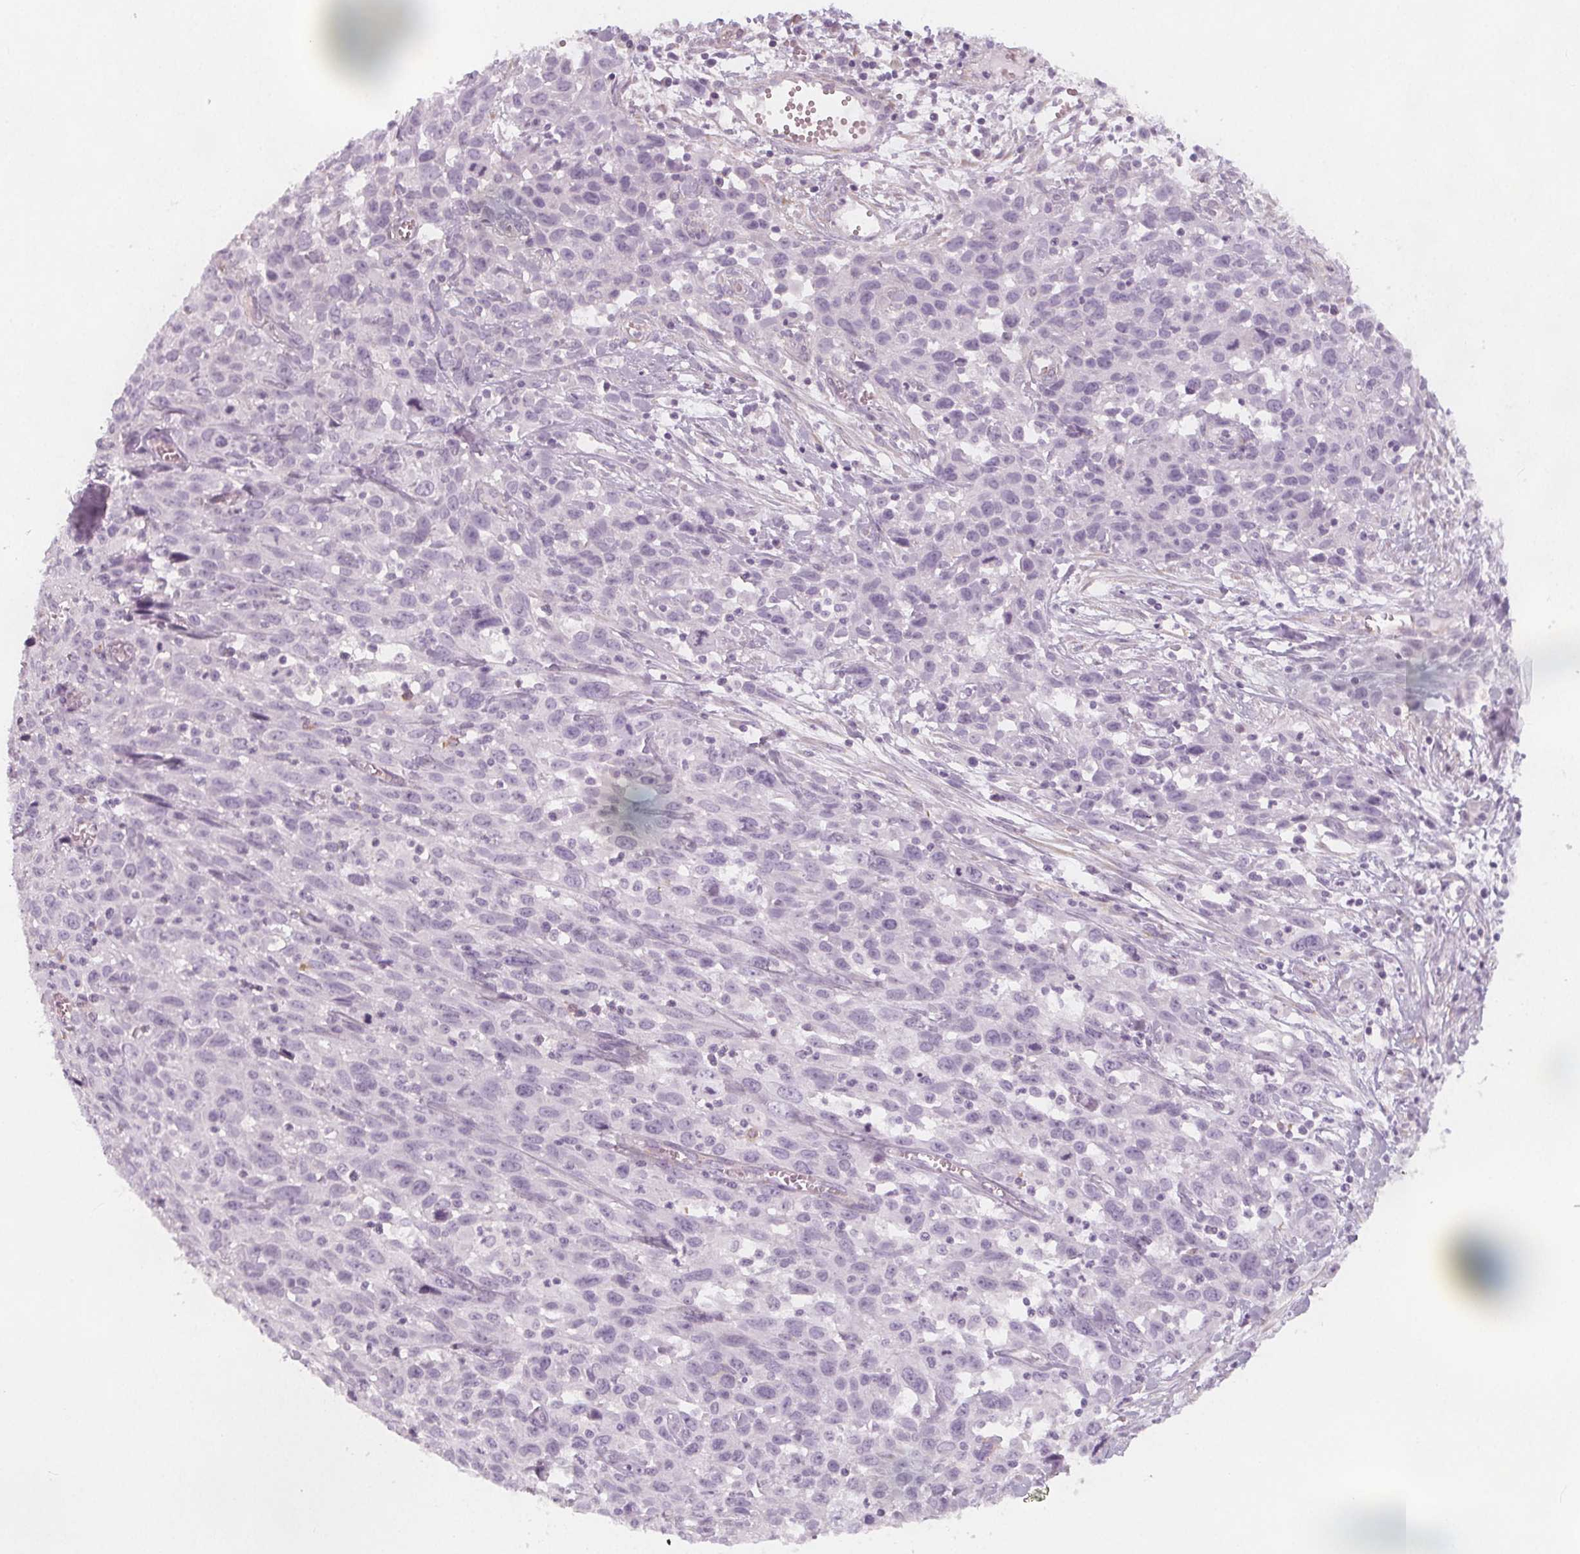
{"staining": {"intensity": "negative", "quantity": "none", "location": "none"}, "tissue": "cervical cancer", "cell_type": "Tumor cells", "image_type": "cancer", "snomed": [{"axis": "morphology", "description": "Squamous cell carcinoma, NOS"}, {"axis": "topography", "description": "Cervix"}], "caption": "This is an immunohistochemistry (IHC) image of cervical cancer (squamous cell carcinoma). There is no staining in tumor cells.", "gene": "MAP1A", "patient": {"sex": "female", "age": 38}}